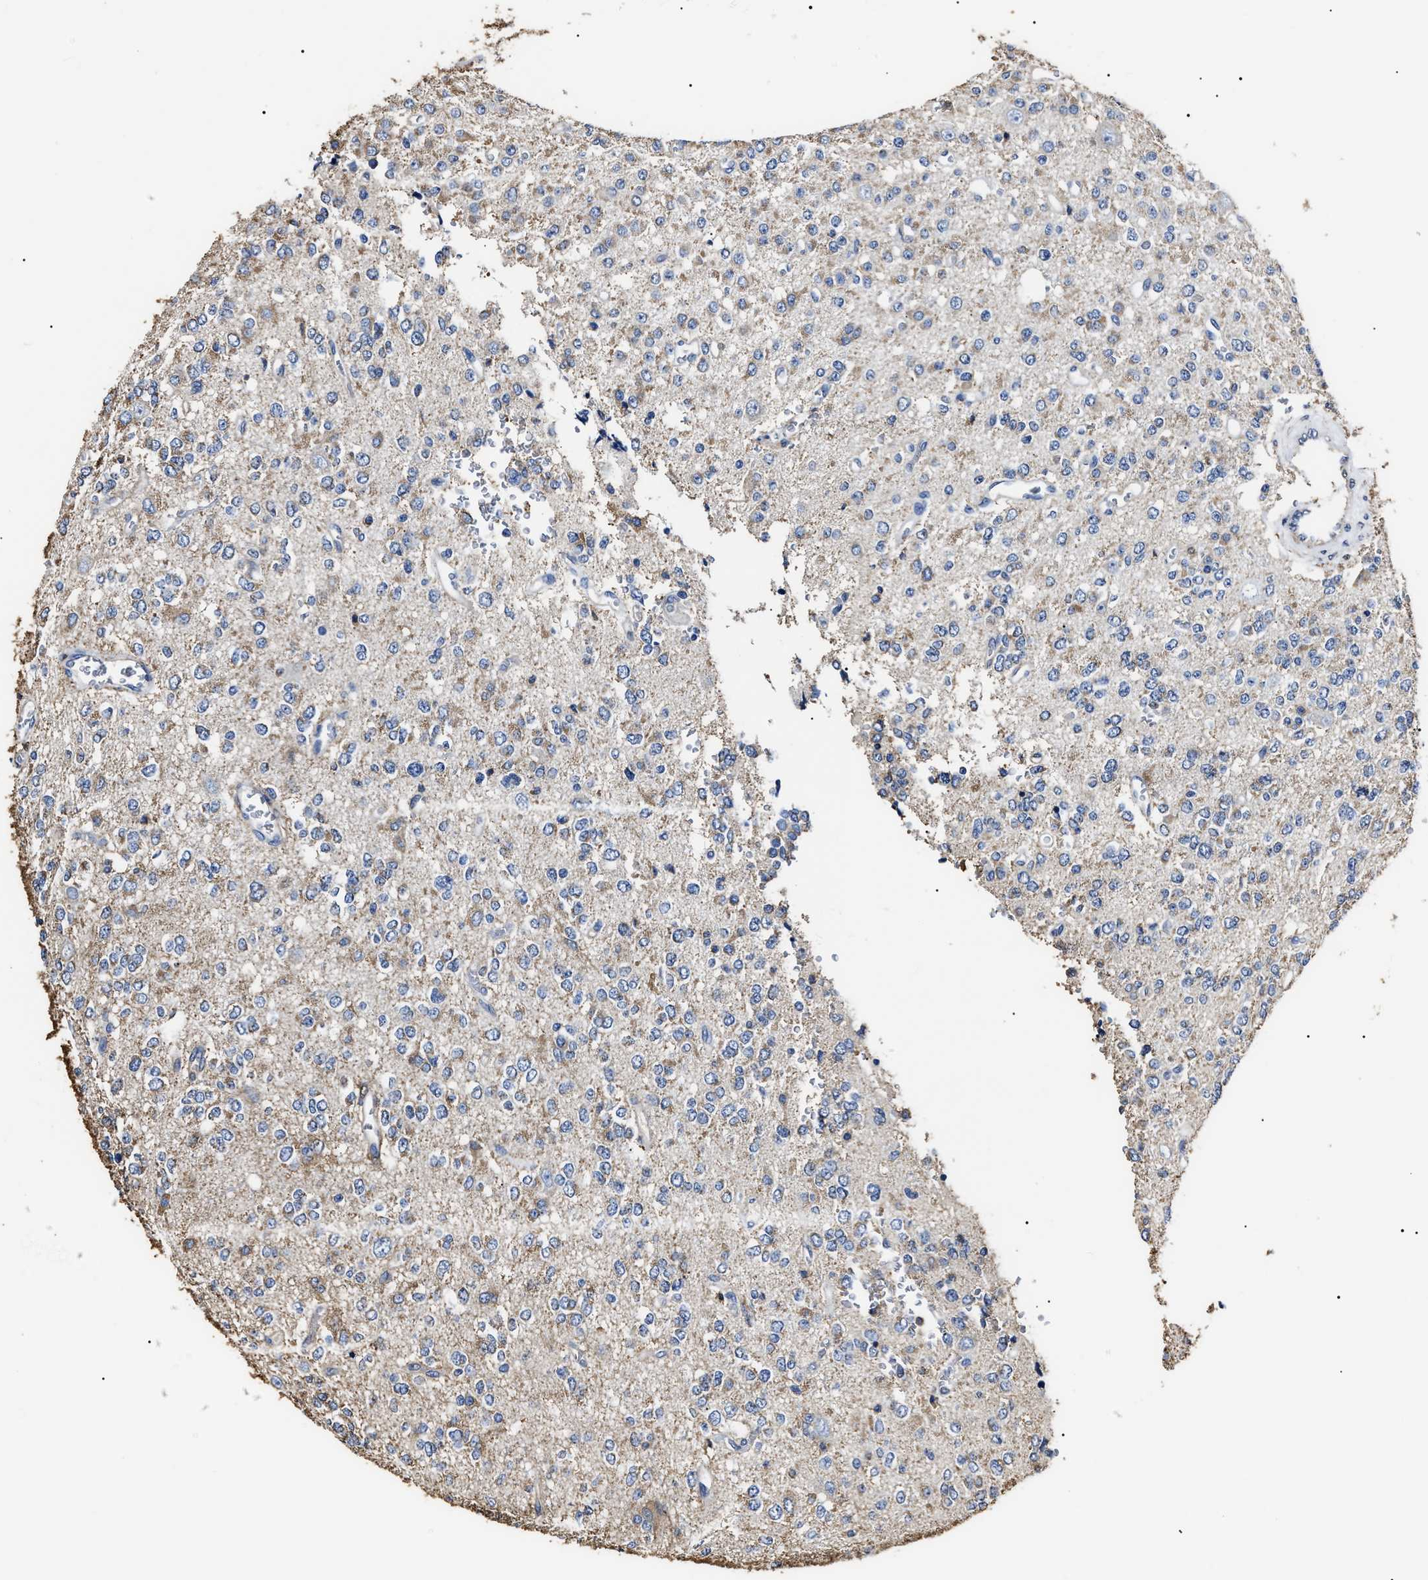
{"staining": {"intensity": "weak", "quantity": "25%-75%", "location": "cytoplasmic/membranous"}, "tissue": "glioma", "cell_type": "Tumor cells", "image_type": "cancer", "snomed": [{"axis": "morphology", "description": "Glioma, malignant, Low grade"}, {"axis": "topography", "description": "Brain"}], "caption": "DAB immunohistochemical staining of low-grade glioma (malignant) exhibits weak cytoplasmic/membranous protein positivity in about 25%-75% of tumor cells. (Brightfield microscopy of DAB IHC at high magnification).", "gene": "ALDH1A1", "patient": {"sex": "male", "age": 38}}